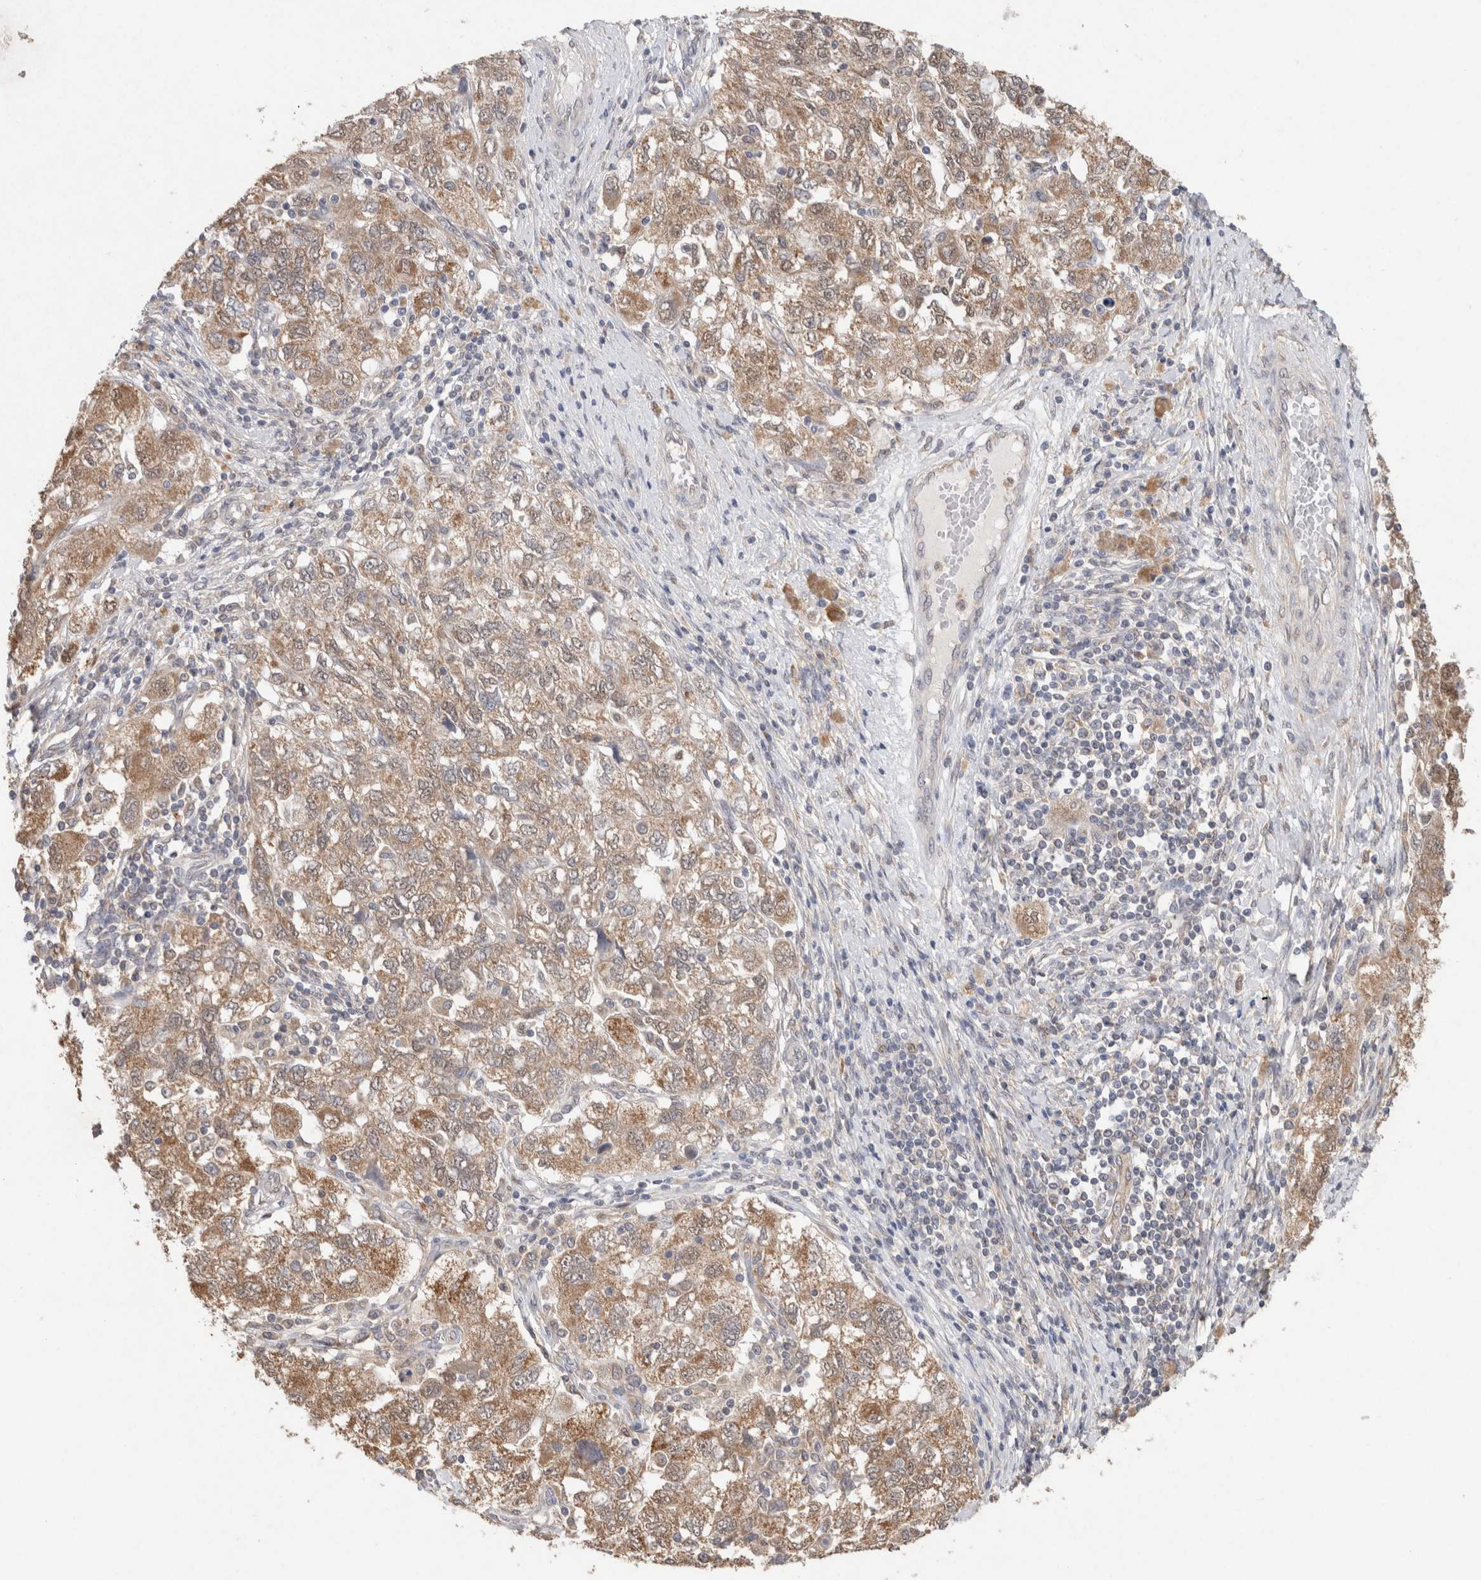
{"staining": {"intensity": "moderate", "quantity": ">75%", "location": "cytoplasmic/membranous,nuclear"}, "tissue": "ovarian cancer", "cell_type": "Tumor cells", "image_type": "cancer", "snomed": [{"axis": "morphology", "description": "Carcinoma, NOS"}, {"axis": "morphology", "description": "Cystadenocarcinoma, serous, NOS"}, {"axis": "topography", "description": "Ovary"}], "caption": "Protein analysis of ovarian cancer (carcinoma) tissue exhibits moderate cytoplasmic/membranous and nuclear staining in approximately >75% of tumor cells.", "gene": "RAB14", "patient": {"sex": "female", "age": 69}}